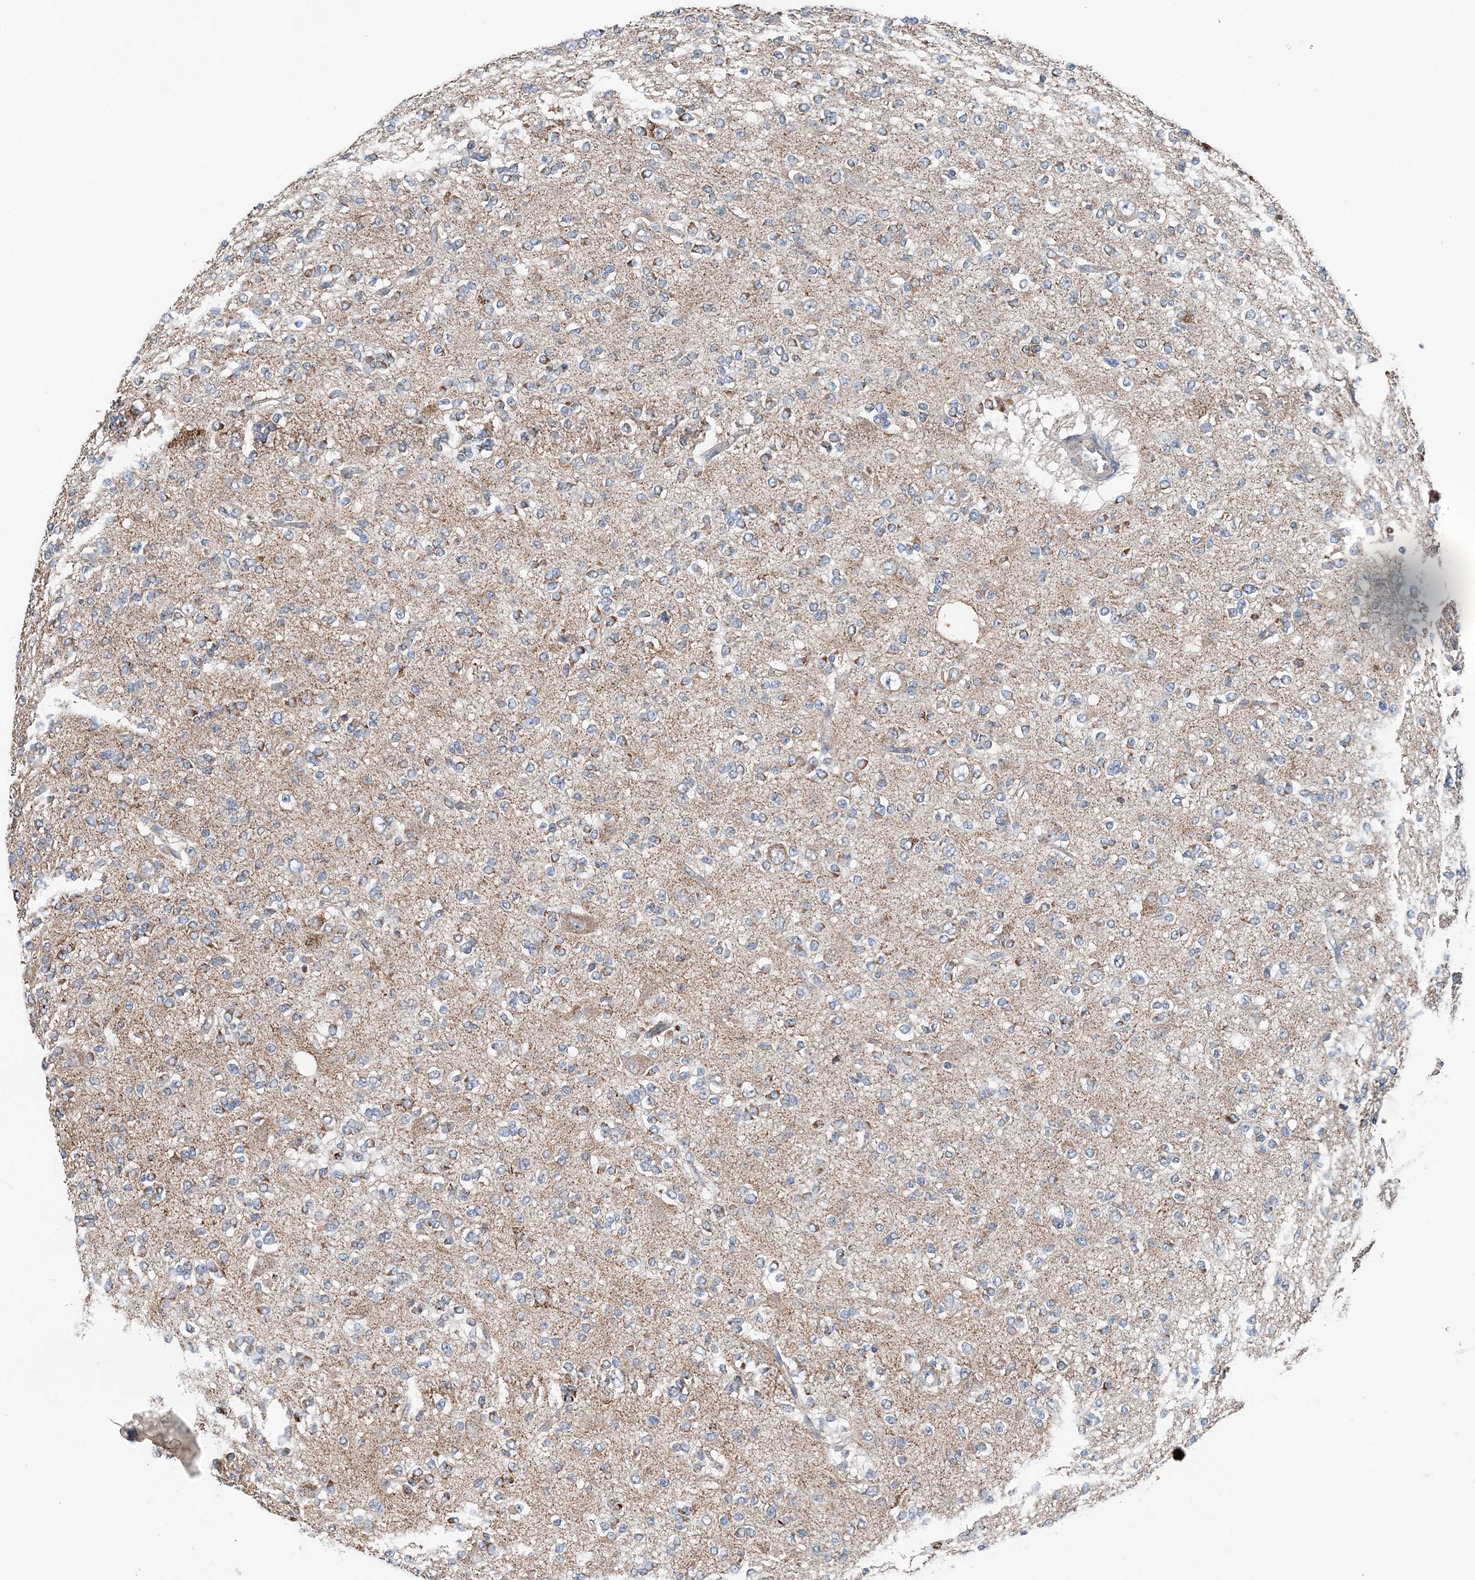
{"staining": {"intensity": "negative", "quantity": "none", "location": "none"}, "tissue": "glioma", "cell_type": "Tumor cells", "image_type": "cancer", "snomed": [{"axis": "morphology", "description": "Glioma, malignant, Low grade"}, {"axis": "topography", "description": "Brain"}], "caption": "Immunohistochemistry (IHC) of malignant glioma (low-grade) reveals no positivity in tumor cells.", "gene": "SPRY2", "patient": {"sex": "male", "age": 38}}